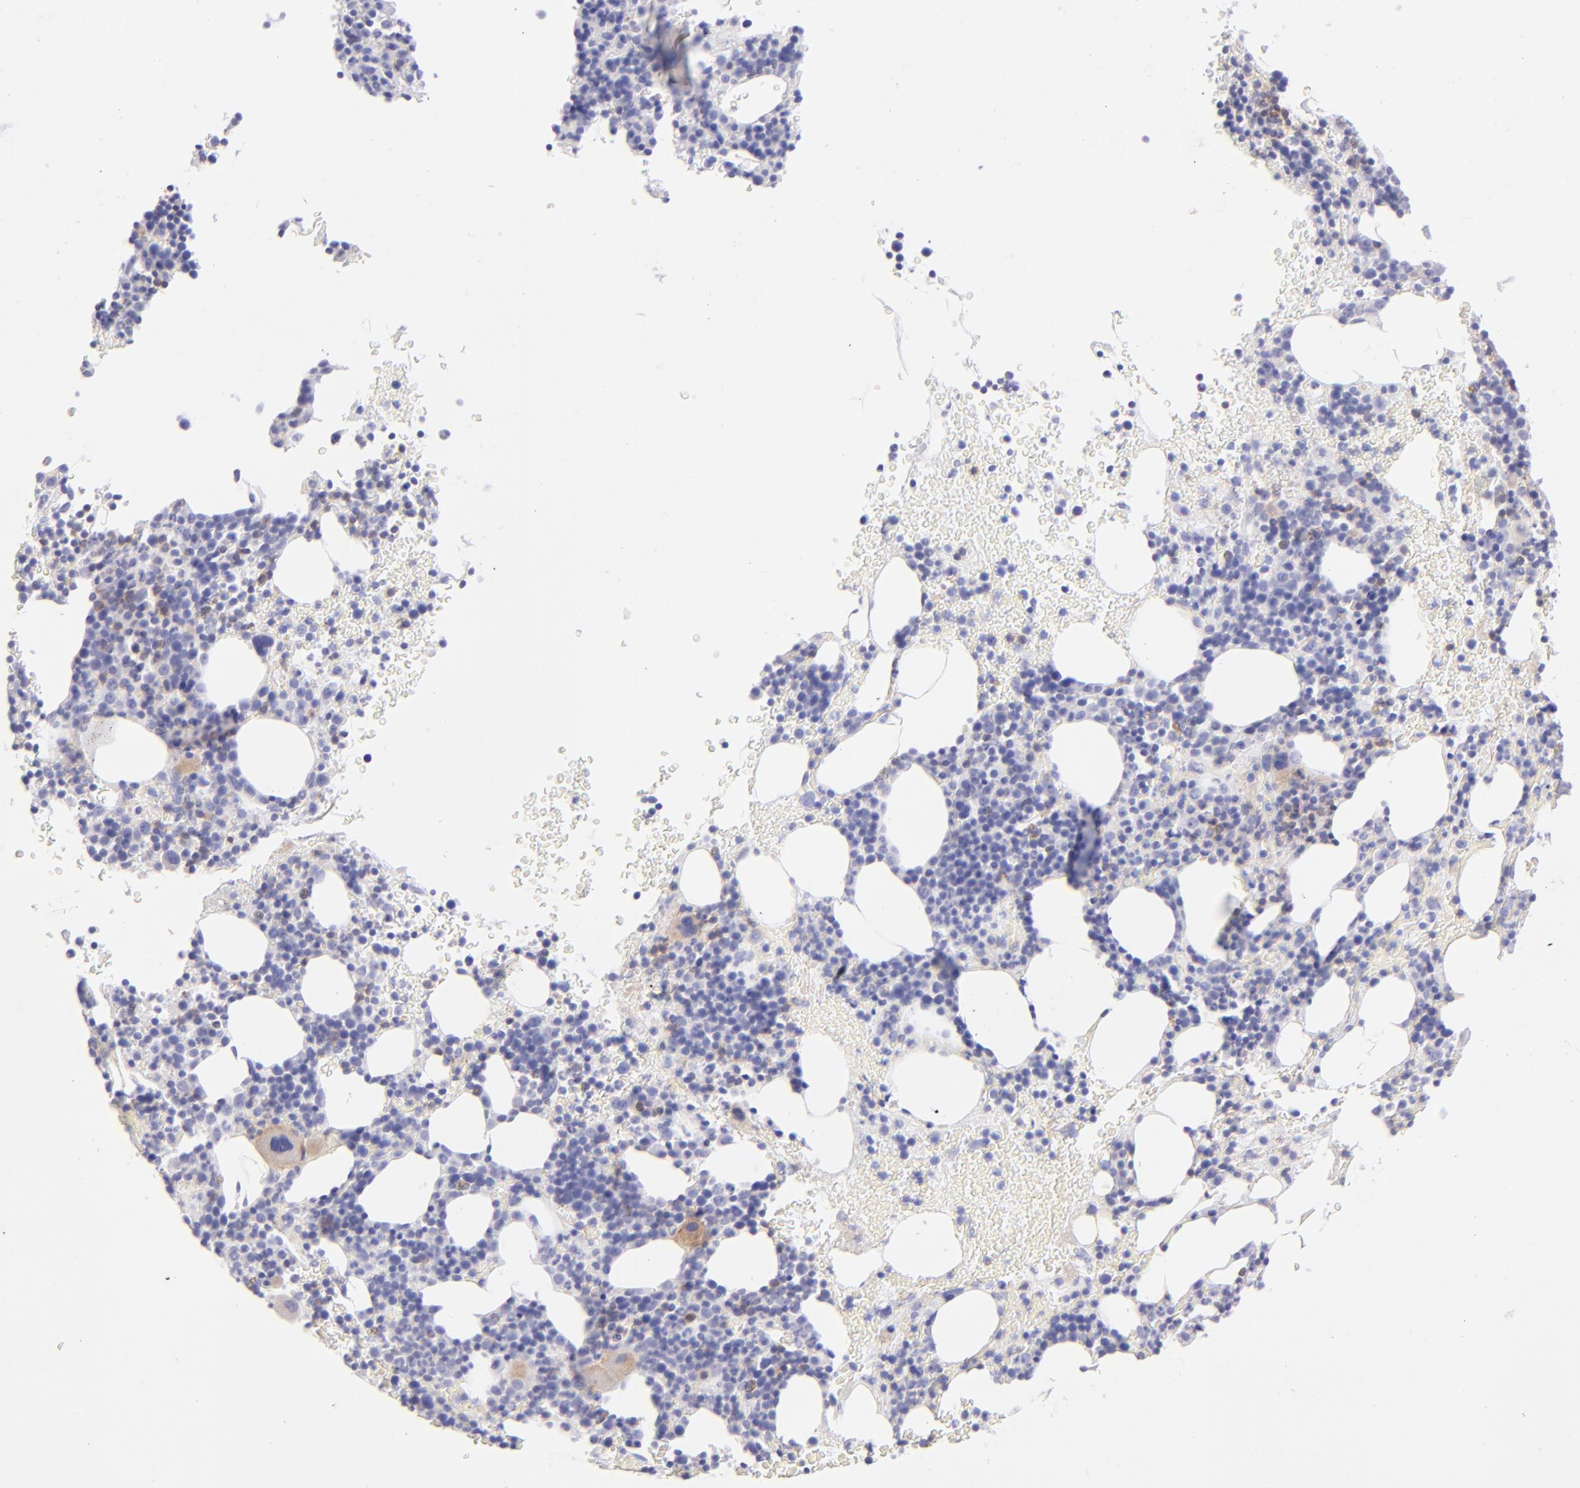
{"staining": {"intensity": "moderate", "quantity": "<25%", "location": "cytoplasmic/membranous"}, "tissue": "bone marrow", "cell_type": "Hematopoietic cells", "image_type": "normal", "snomed": [{"axis": "morphology", "description": "Normal tissue, NOS"}, {"axis": "topography", "description": "Bone marrow"}], "caption": "DAB (3,3'-diaminobenzidine) immunohistochemical staining of normal human bone marrow displays moderate cytoplasmic/membranous protein staining in about <25% of hematopoietic cells.", "gene": "CD69", "patient": {"sex": "male", "age": 86}}